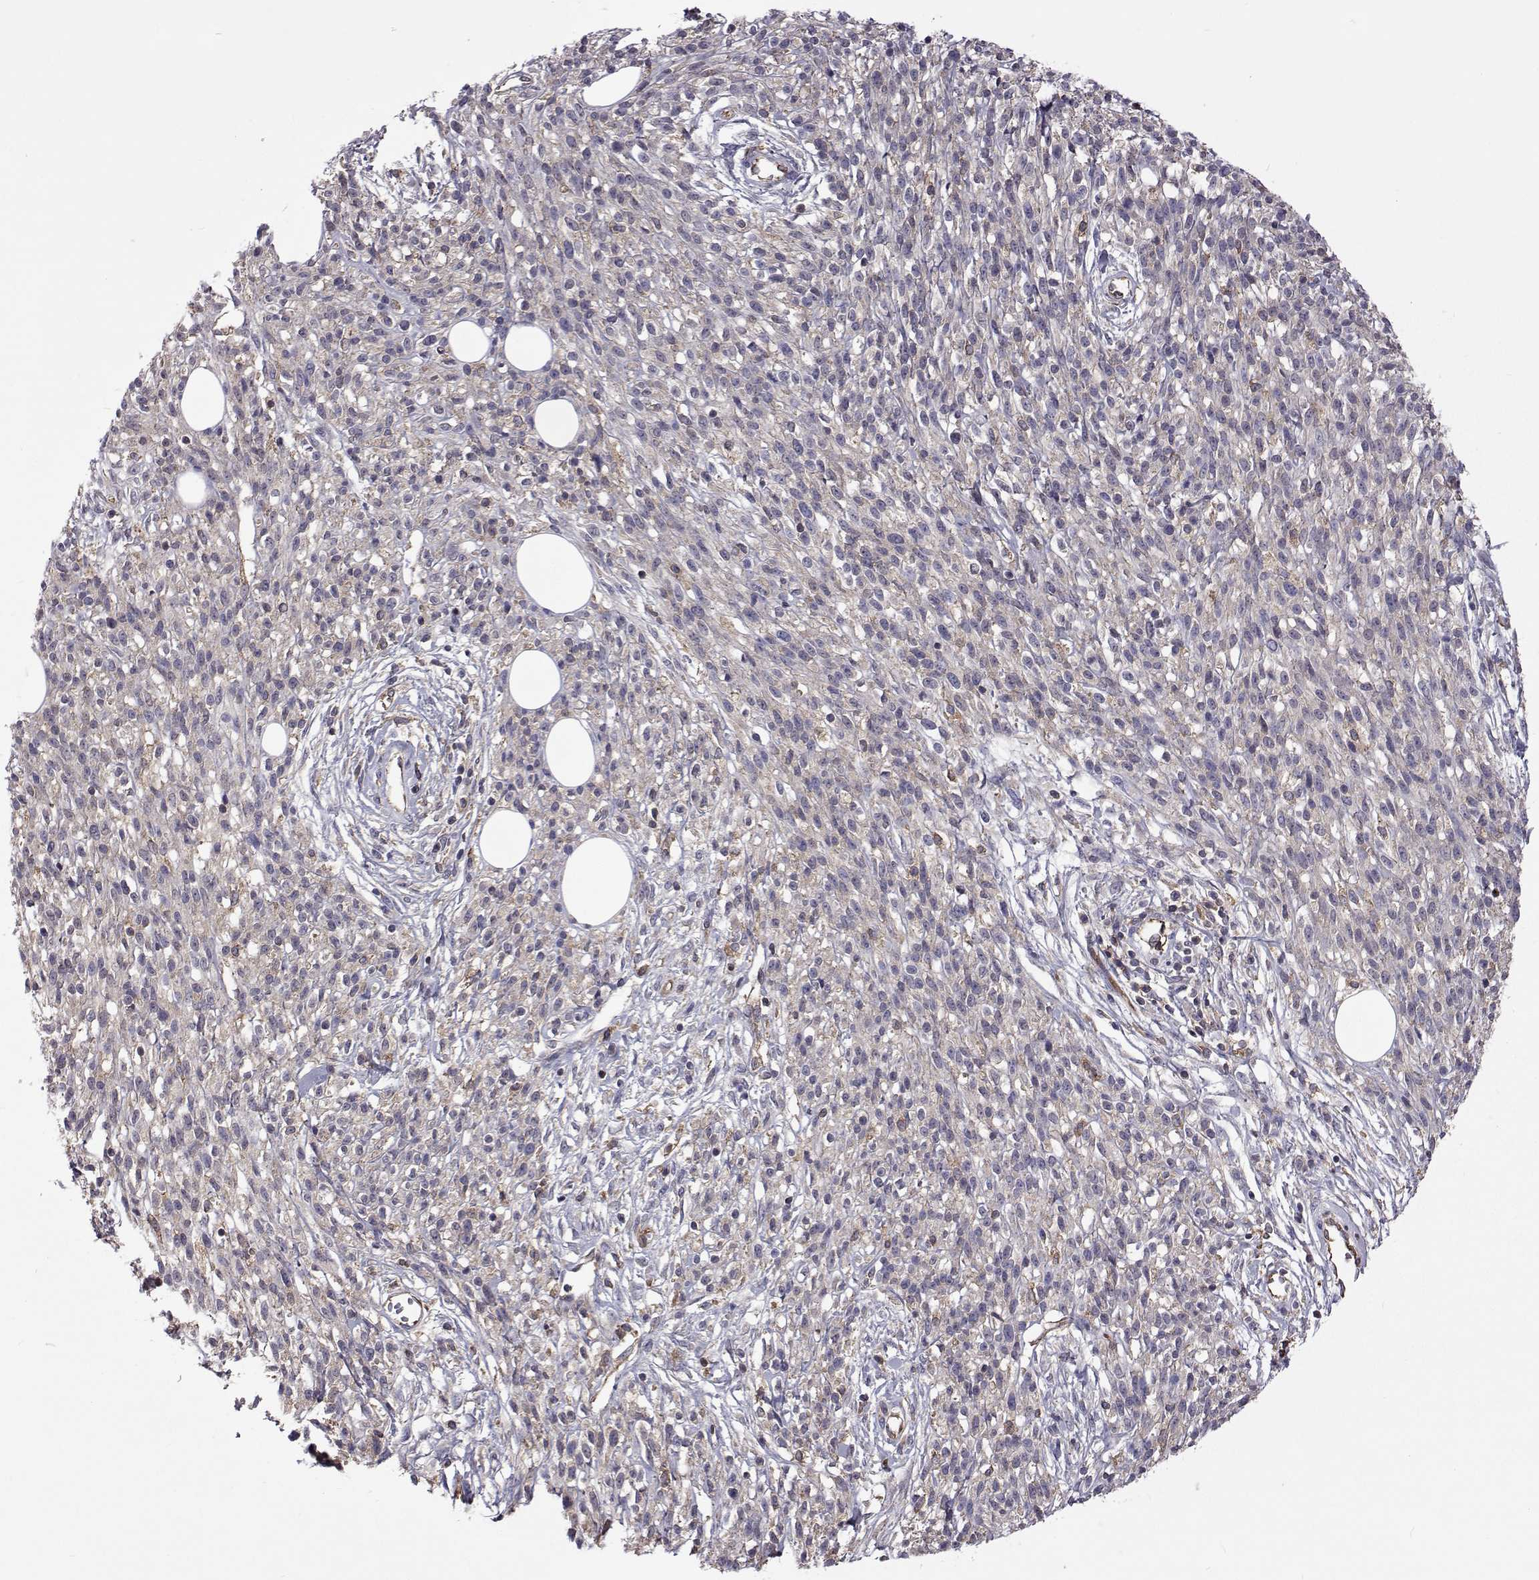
{"staining": {"intensity": "negative", "quantity": "none", "location": "none"}, "tissue": "melanoma", "cell_type": "Tumor cells", "image_type": "cancer", "snomed": [{"axis": "morphology", "description": "Malignant melanoma, NOS"}, {"axis": "topography", "description": "Skin"}, {"axis": "topography", "description": "Skin of trunk"}], "caption": "DAB (3,3'-diaminobenzidine) immunohistochemical staining of human malignant melanoma exhibits no significant expression in tumor cells. Brightfield microscopy of IHC stained with DAB (brown) and hematoxylin (blue), captured at high magnification.", "gene": "TCF15", "patient": {"sex": "male", "age": 74}}